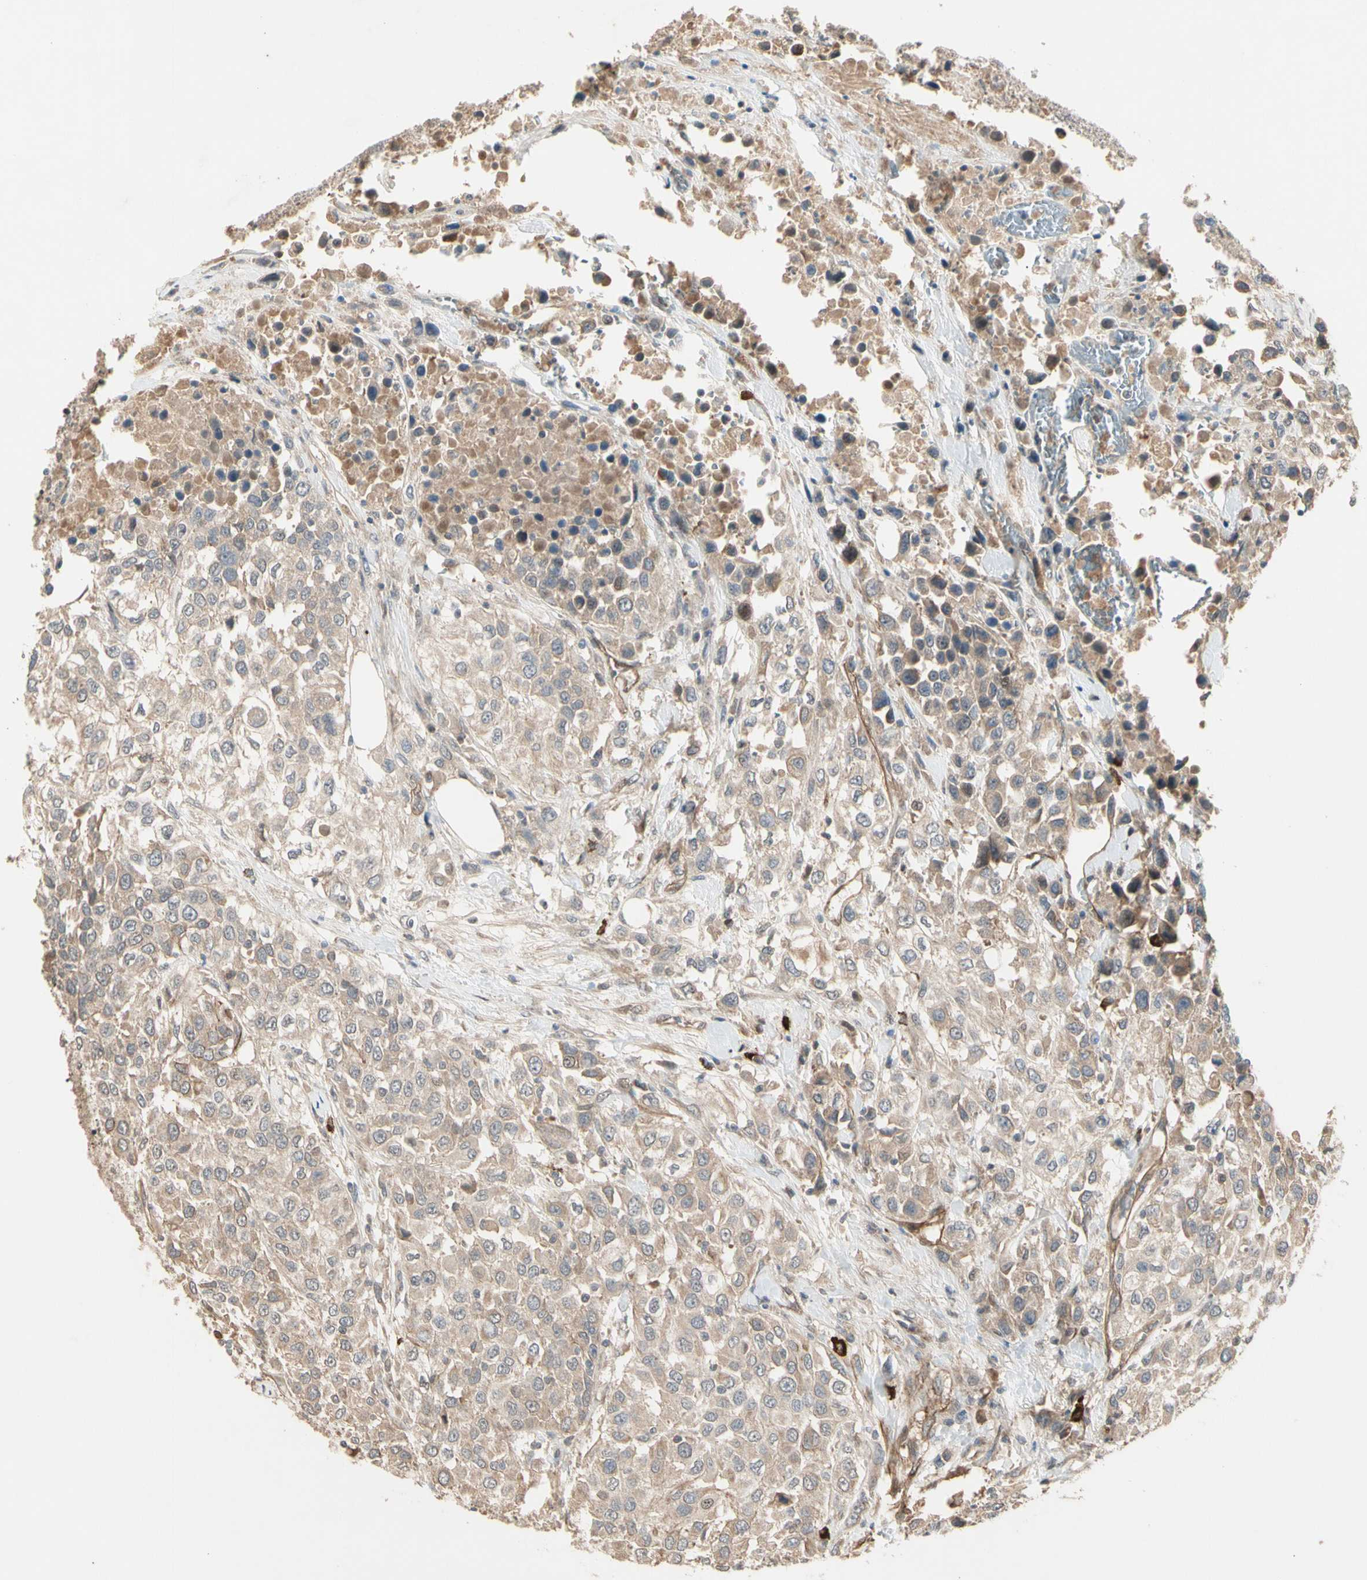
{"staining": {"intensity": "weak", "quantity": ">75%", "location": "cytoplasmic/membranous"}, "tissue": "urothelial cancer", "cell_type": "Tumor cells", "image_type": "cancer", "snomed": [{"axis": "morphology", "description": "Urothelial carcinoma, High grade"}, {"axis": "topography", "description": "Urinary bladder"}], "caption": "The image displays immunohistochemical staining of urothelial carcinoma (high-grade). There is weak cytoplasmic/membranous staining is appreciated in about >75% of tumor cells.", "gene": "ATG4C", "patient": {"sex": "female", "age": 80}}